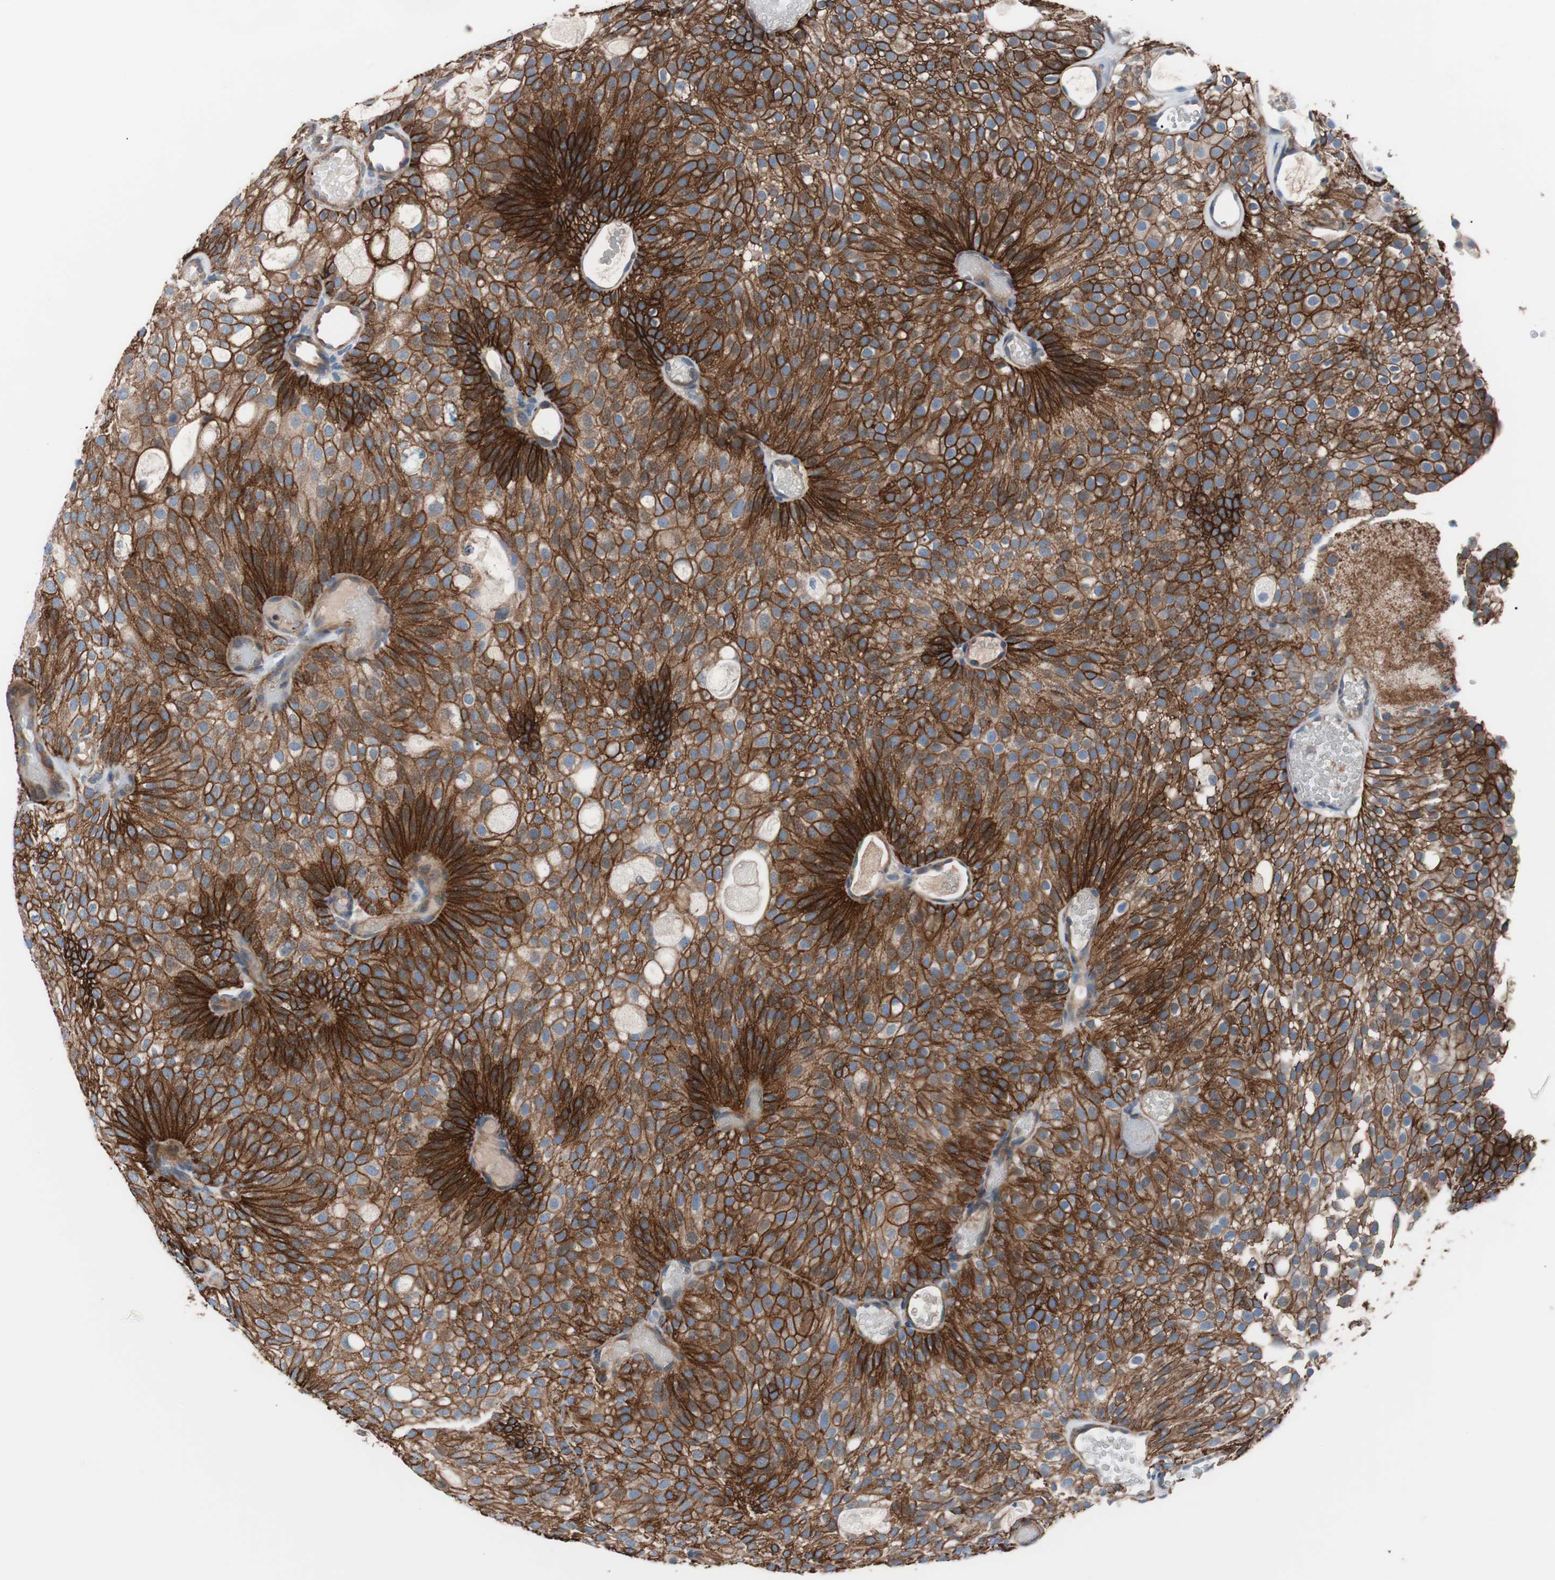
{"staining": {"intensity": "strong", "quantity": ">75%", "location": "cytoplasmic/membranous"}, "tissue": "urothelial cancer", "cell_type": "Tumor cells", "image_type": "cancer", "snomed": [{"axis": "morphology", "description": "Urothelial carcinoma, Low grade"}, {"axis": "topography", "description": "Urinary bladder"}], "caption": "The image displays a brown stain indicating the presence of a protein in the cytoplasmic/membranous of tumor cells in low-grade urothelial carcinoma.", "gene": "GPR160", "patient": {"sex": "male", "age": 78}}